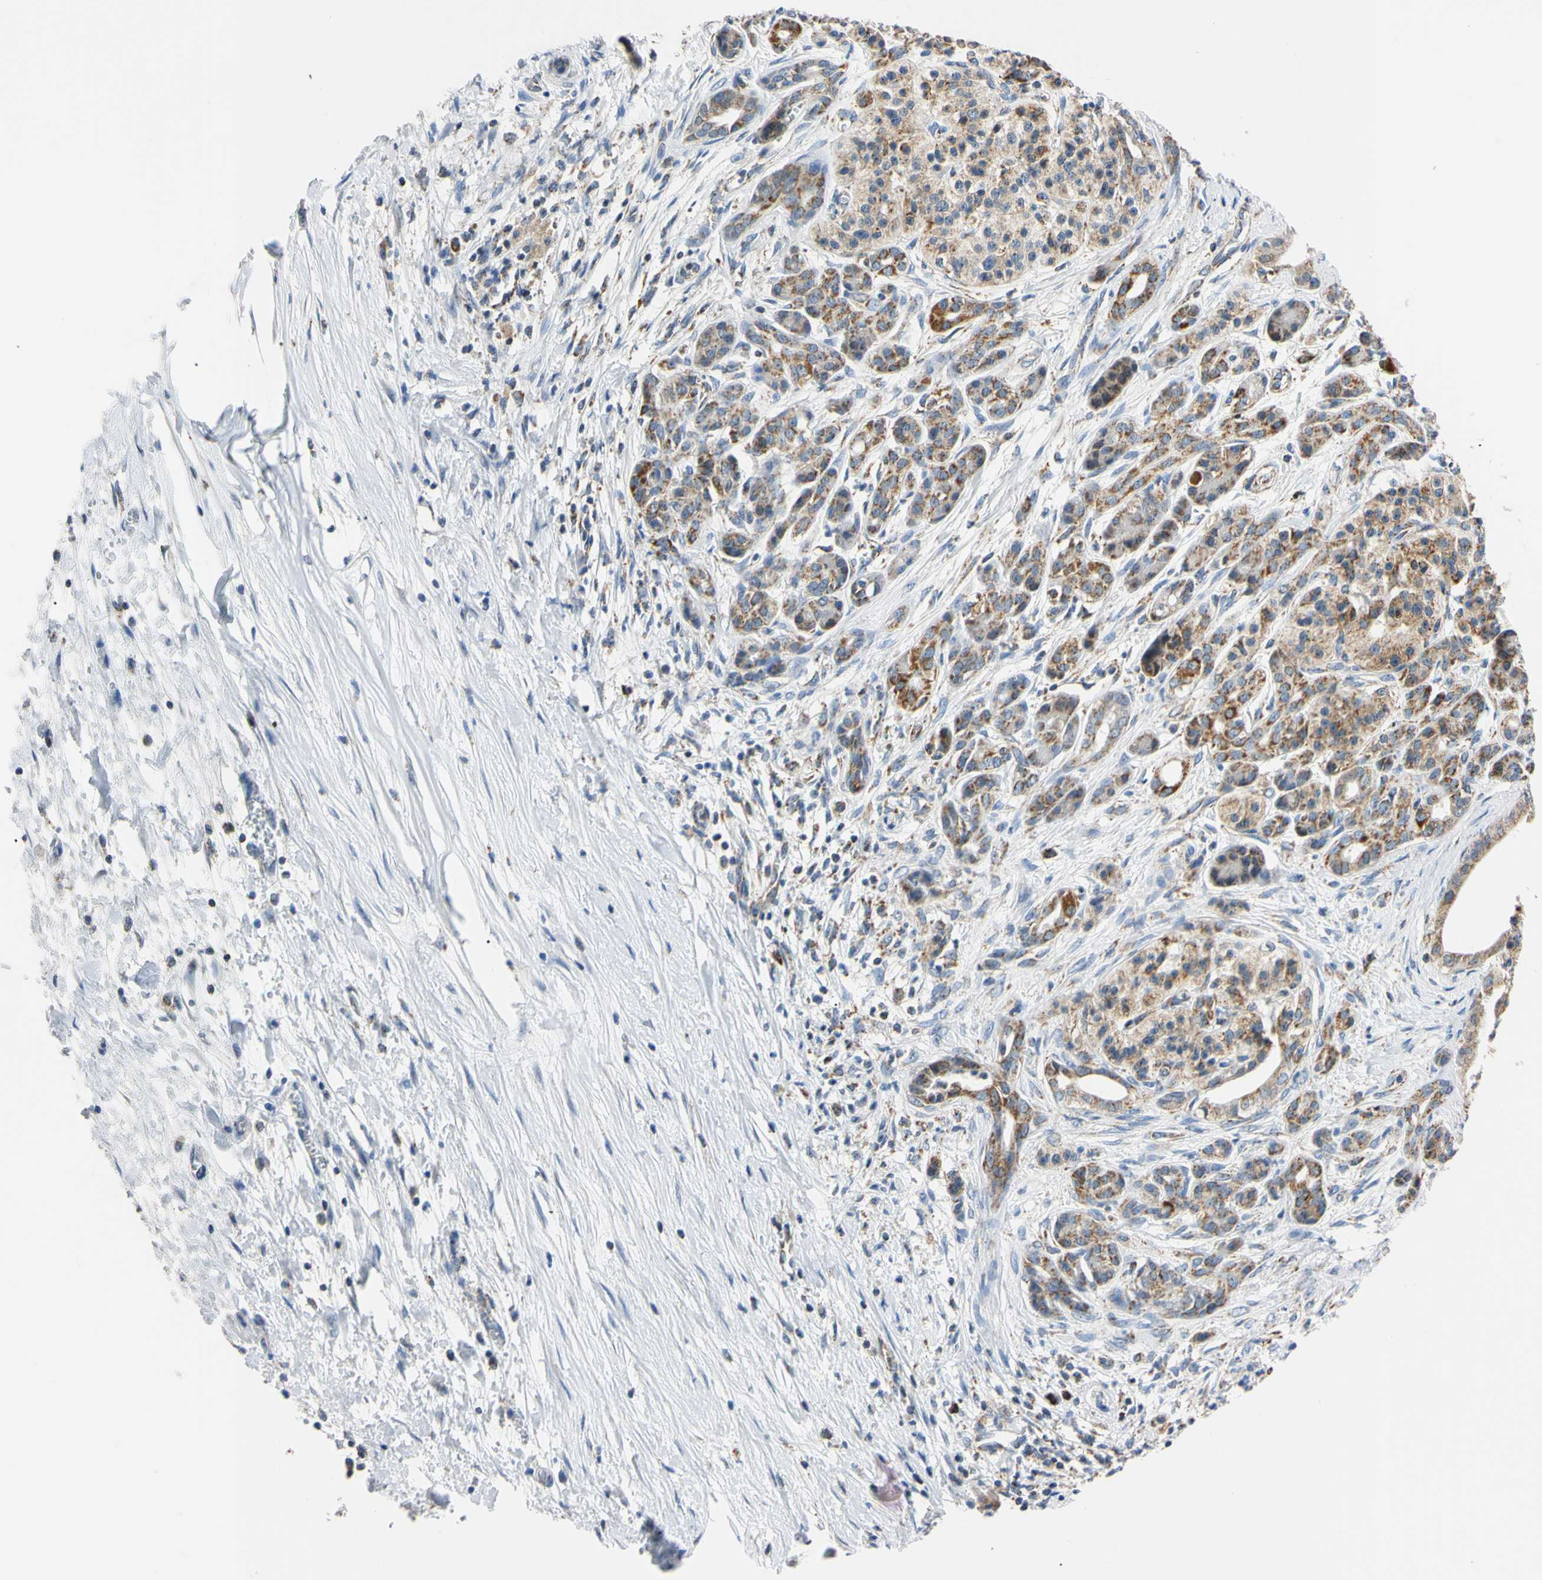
{"staining": {"intensity": "strong", "quantity": ">75%", "location": "cytoplasmic/membranous"}, "tissue": "pancreatic cancer", "cell_type": "Tumor cells", "image_type": "cancer", "snomed": [{"axis": "morphology", "description": "Adenocarcinoma, NOS"}, {"axis": "topography", "description": "Pancreas"}], "caption": "Human pancreatic cancer stained for a protein (brown) demonstrates strong cytoplasmic/membranous positive expression in approximately >75% of tumor cells.", "gene": "CLPP", "patient": {"sex": "male", "age": 59}}